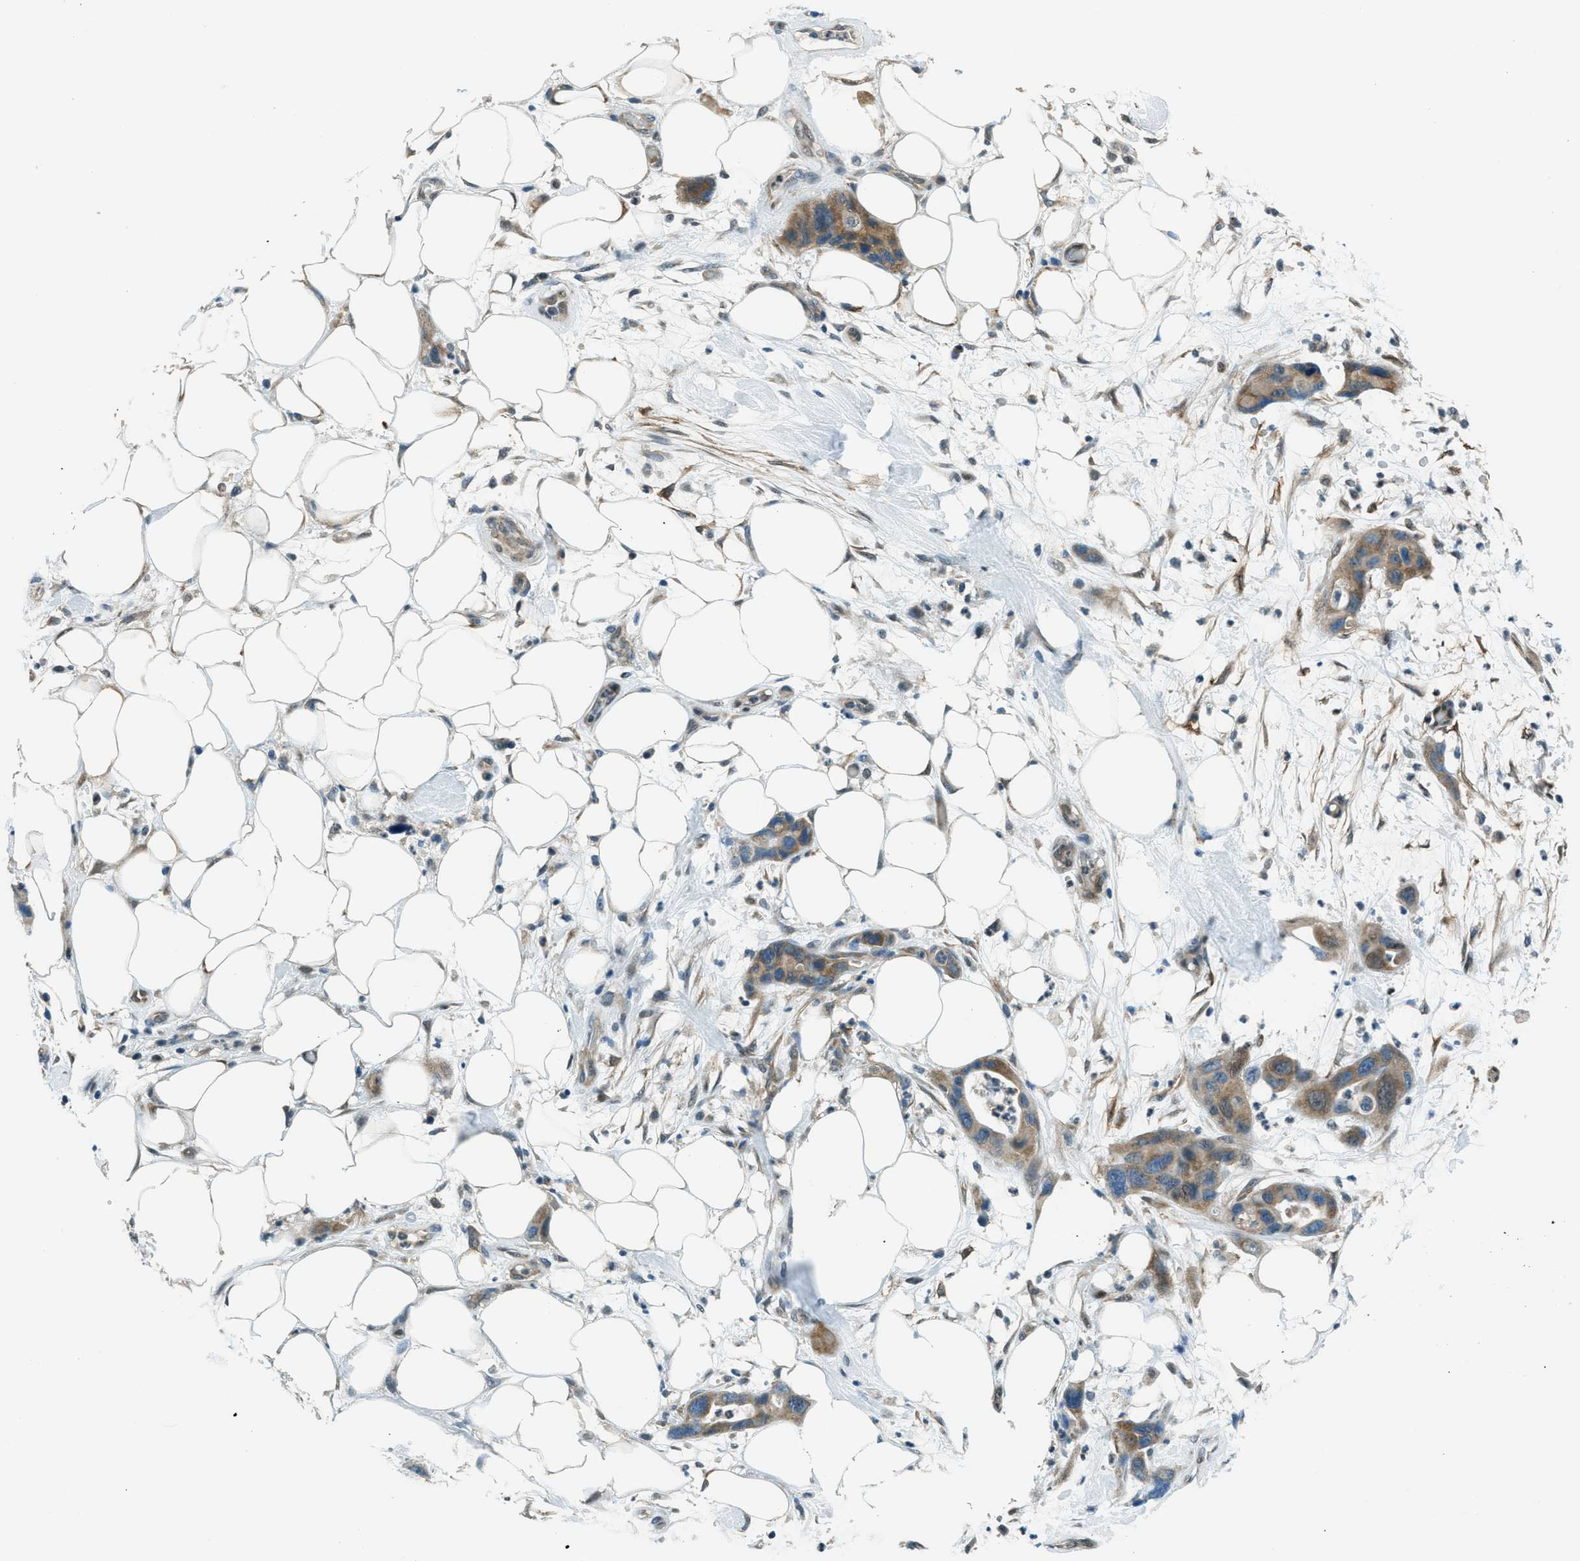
{"staining": {"intensity": "weak", "quantity": ">75%", "location": "cytoplasmic/membranous"}, "tissue": "pancreatic cancer", "cell_type": "Tumor cells", "image_type": "cancer", "snomed": [{"axis": "morphology", "description": "Adenocarcinoma, NOS"}, {"axis": "topography", "description": "Pancreas"}], "caption": "IHC of human pancreatic cancer displays low levels of weak cytoplasmic/membranous expression in approximately >75% of tumor cells.", "gene": "NPEPL1", "patient": {"sex": "female", "age": 71}}